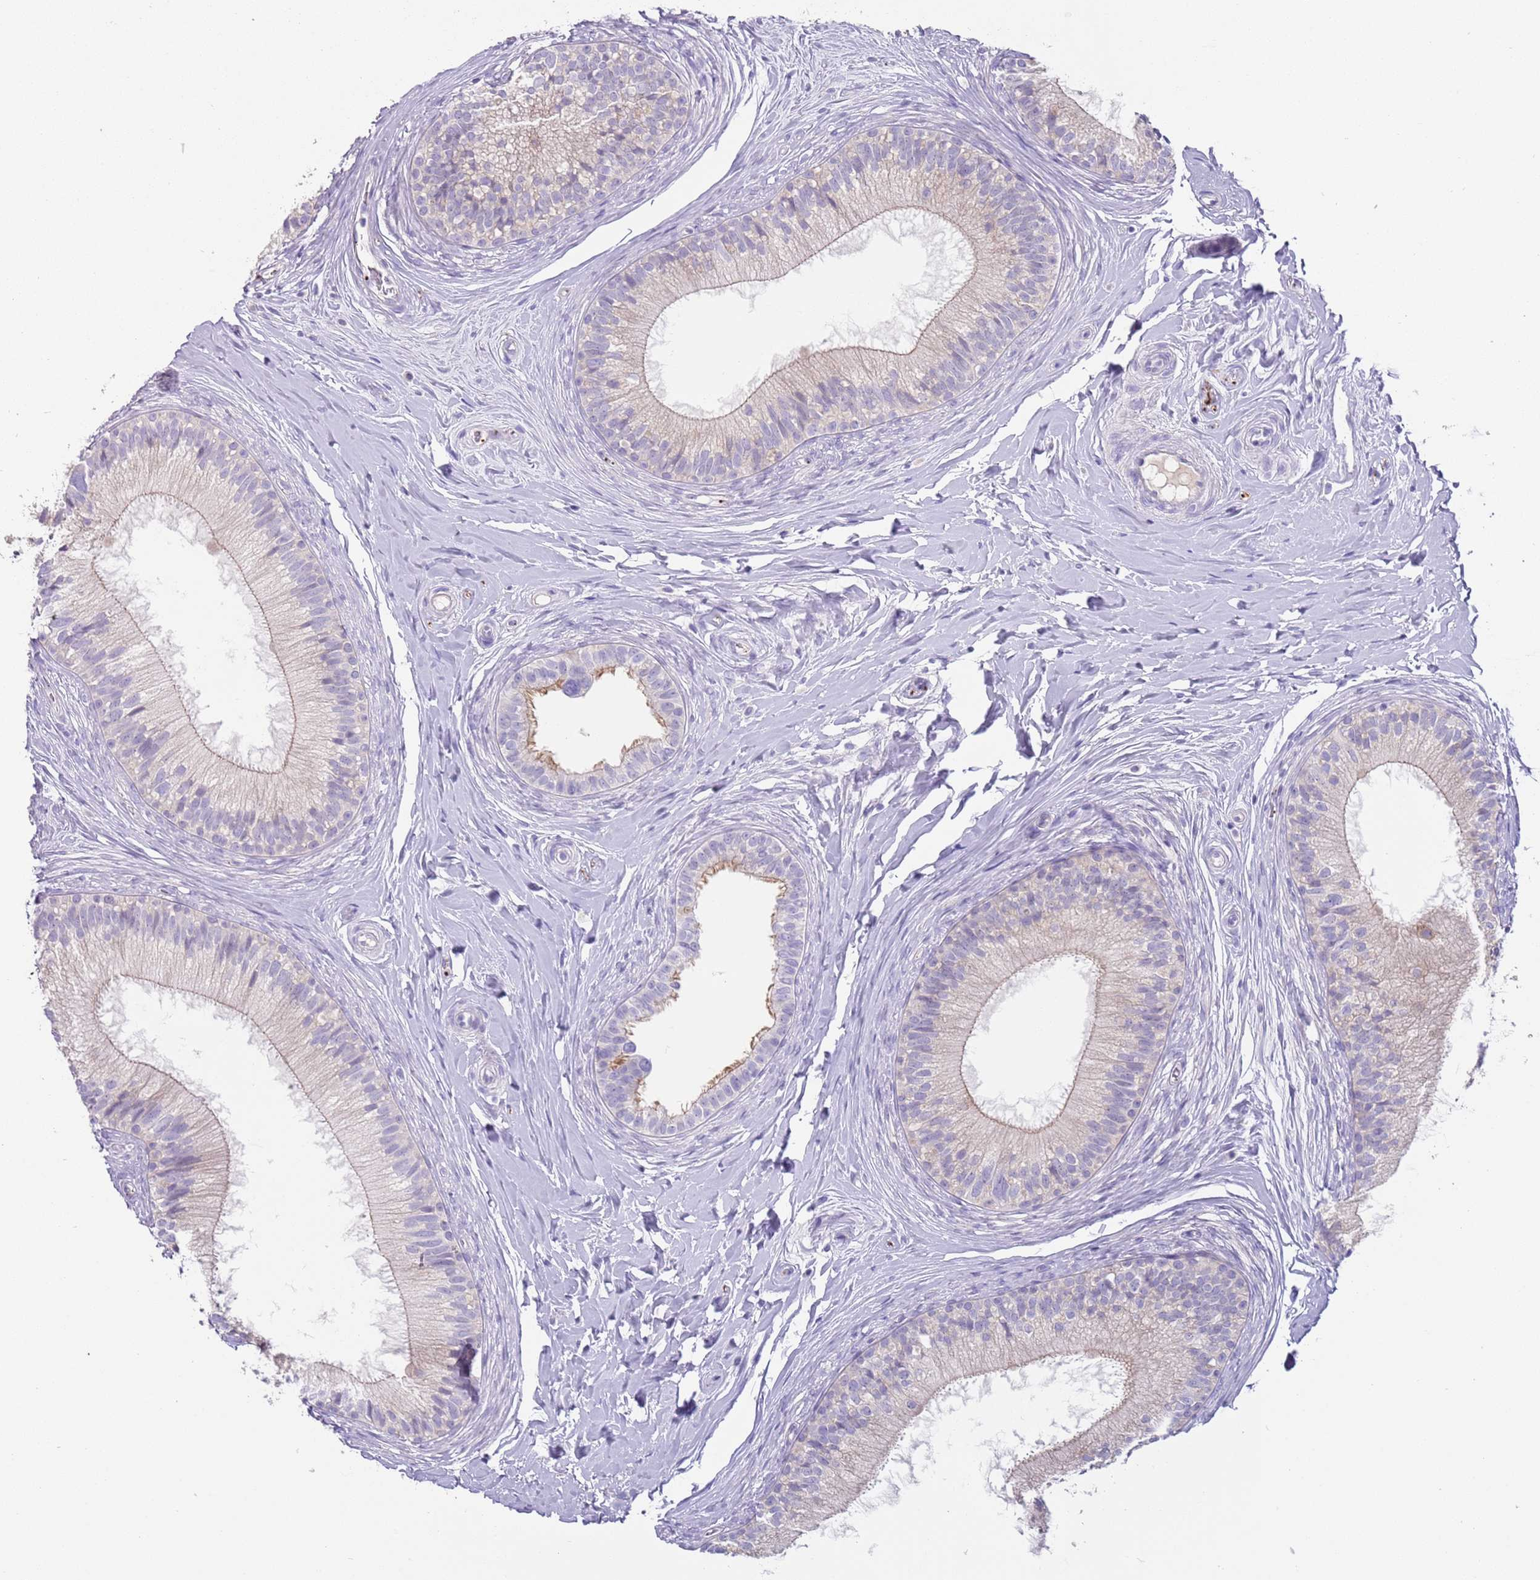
{"staining": {"intensity": "moderate", "quantity": "<25%", "location": "cytoplasmic/membranous"}, "tissue": "epididymis", "cell_type": "Glandular cells", "image_type": "normal", "snomed": [{"axis": "morphology", "description": "Normal tissue, NOS"}, {"axis": "topography", "description": "Epididymis"}], "caption": "The immunohistochemical stain shows moderate cytoplasmic/membranous expression in glandular cells of normal epididymis.", "gene": "C2CD3", "patient": {"sex": "male", "age": 33}}